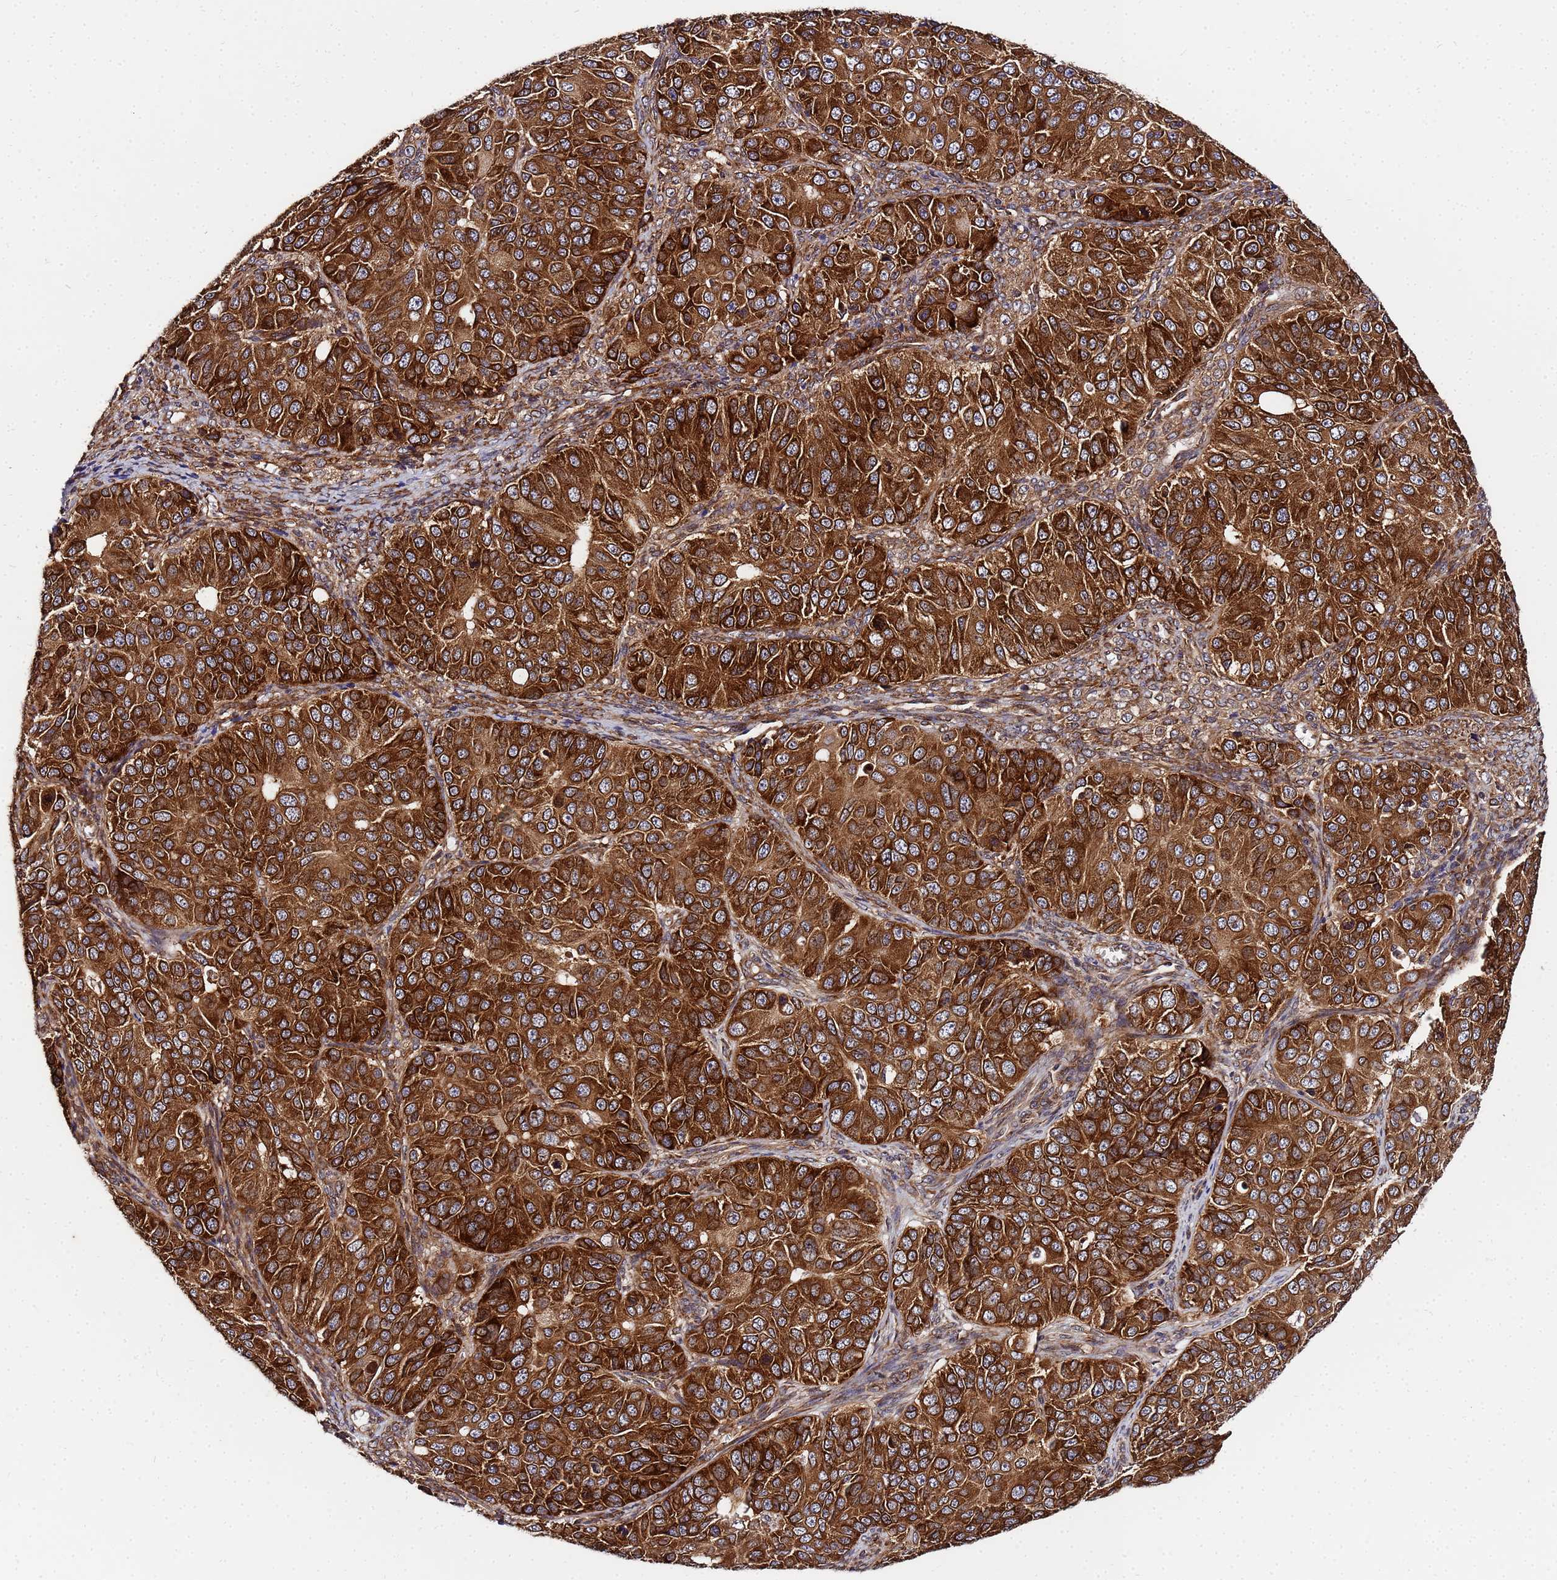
{"staining": {"intensity": "strong", "quantity": ">75%", "location": "cytoplasmic/membranous"}, "tissue": "ovarian cancer", "cell_type": "Tumor cells", "image_type": "cancer", "snomed": [{"axis": "morphology", "description": "Carcinoma, endometroid"}, {"axis": "topography", "description": "Ovary"}], "caption": "Protein expression analysis of human ovarian cancer (endometroid carcinoma) reveals strong cytoplasmic/membranous staining in about >75% of tumor cells.", "gene": "UNC93B1", "patient": {"sex": "female", "age": 51}}